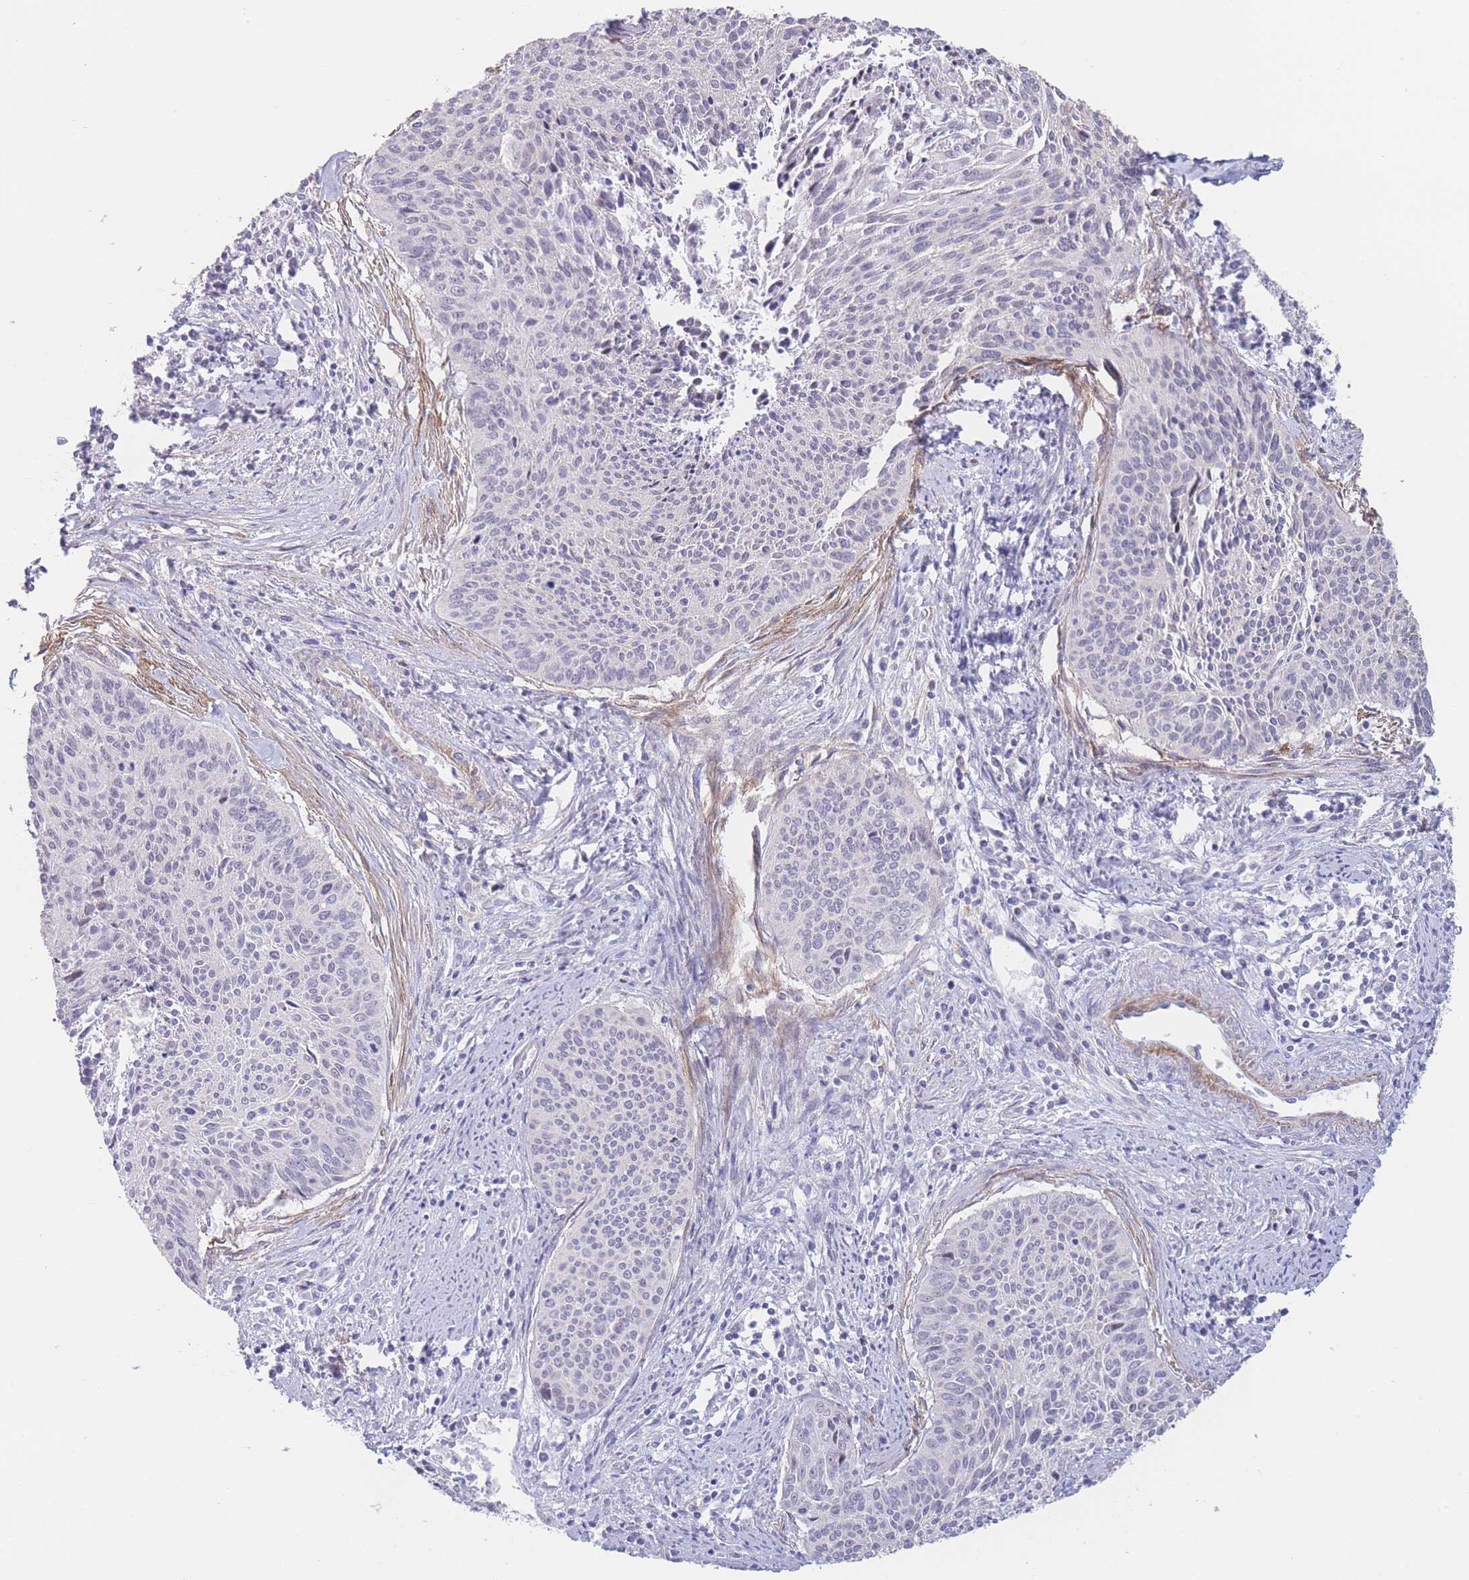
{"staining": {"intensity": "negative", "quantity": "none", "location": "none"}, "tissue": "cervical cancer", "cell_type": "Tumor cells", "image_type": "cancer", "snomed": [{"axis": "morphology", "description": "Squamous cell carcinoma, NOS"}, {"axis": "topography", "description": "Cervix"}], "caption": "Protein analysis of cervical squamous cell carcinoma displays no significant expression in tumor cells. Brightfield microscopy of immunohistochemistry (IHC) stained with DAB (brown) and hematoxylin (blue), captured at high magnification.", "gene": "ASAP3", "patient": {"sex": "female", "age": 55}}